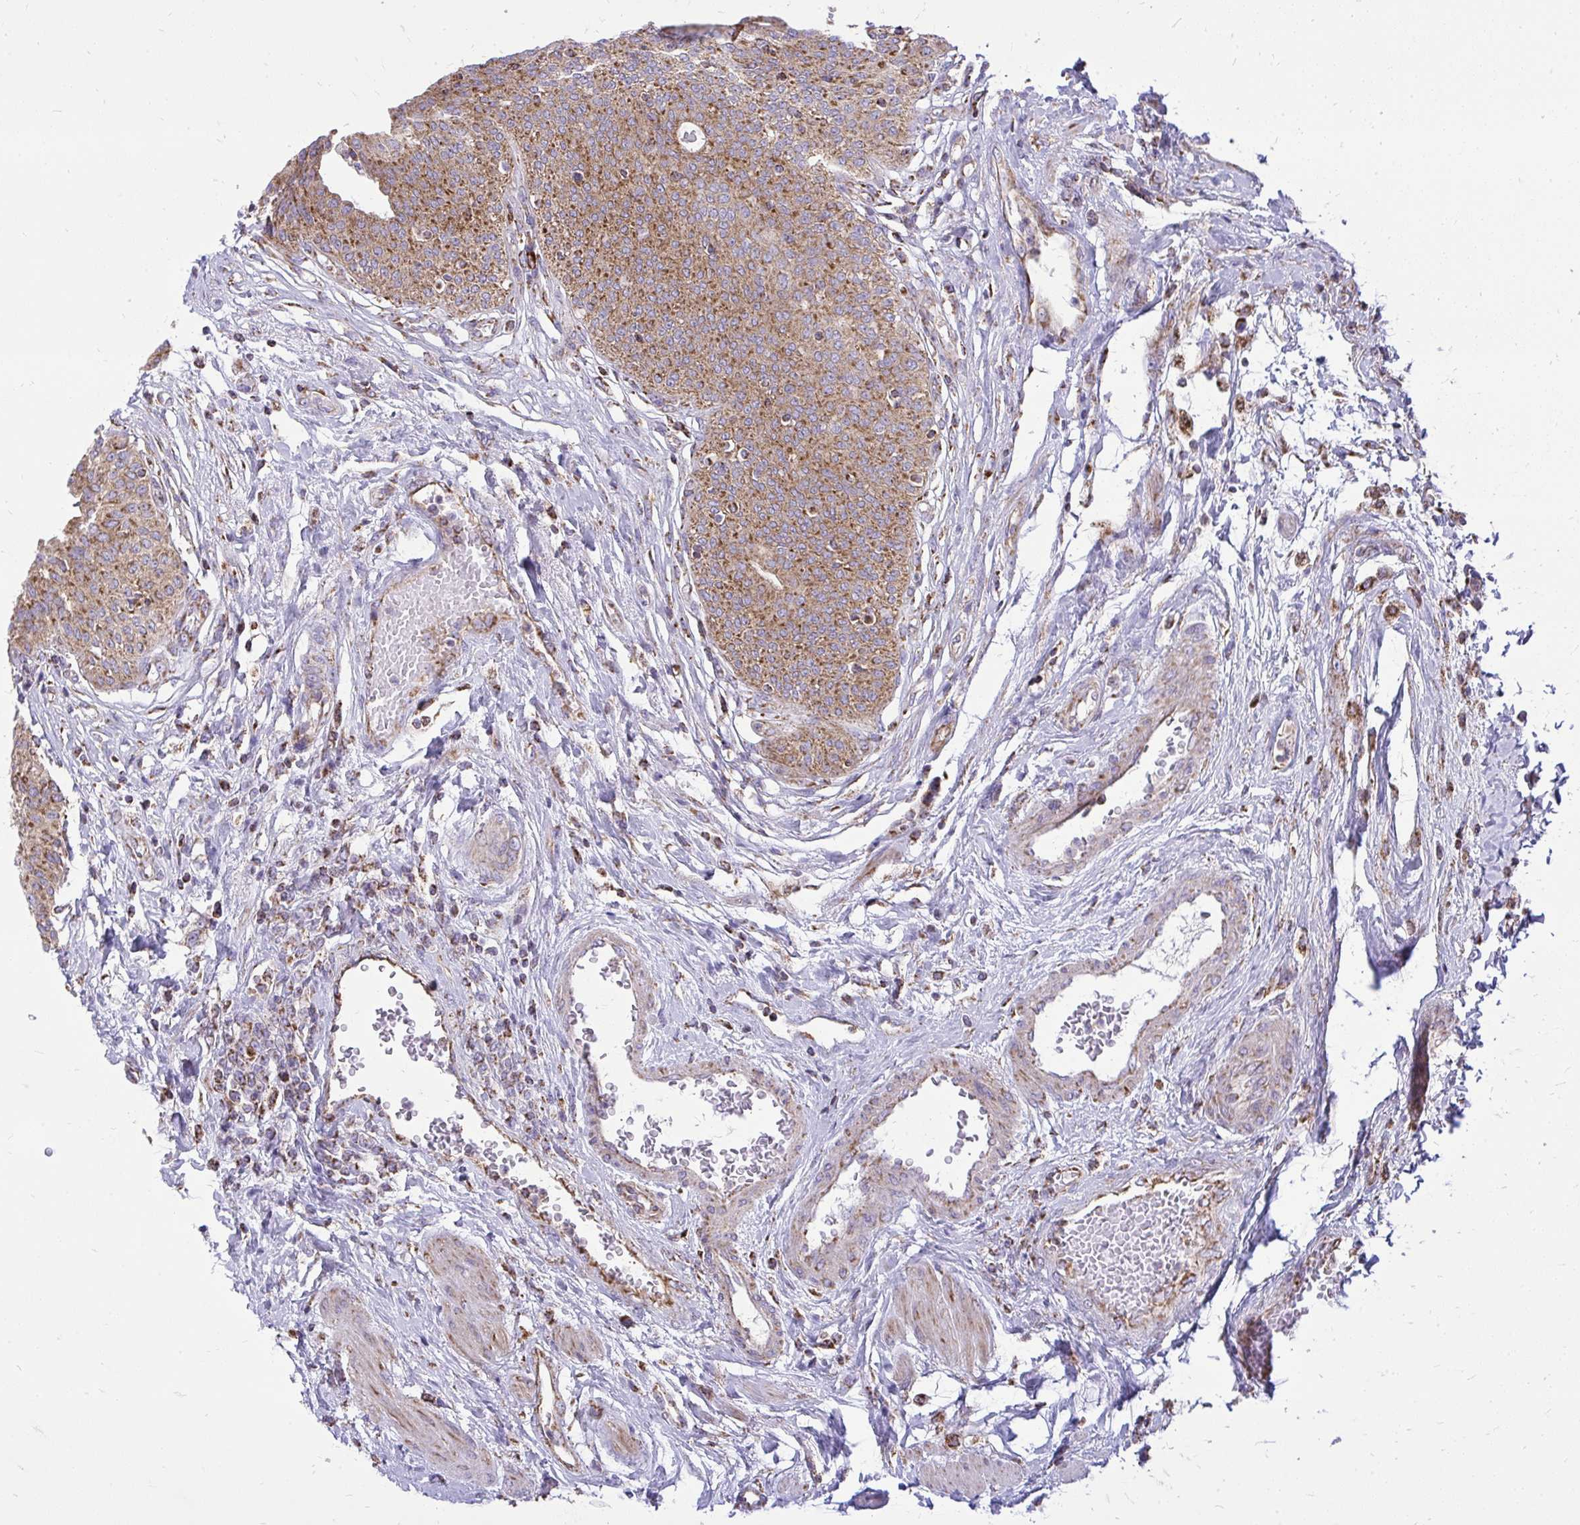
{"staining": {"intensity": "moderate", "quantity": ">75%", "location": "cytoplasmic/membranous"}, "tissue": "urothelial cancer", "cell_type": "Tumor cells", "image_type": "cancer", "snomed": [{"axis": "morphology", "description": "Urothelial carcinoma, High grade"}, {"axis": "topography", "description": "Urinary bladder"}], "caption": "Protein expression analysis of urothelial cancer reveals moderate cytoplasmic/membranous expression in approximately >75% of tumor cells.", "gene": "SPTBN2", "patient": {"sex": "female", "age": 79}}